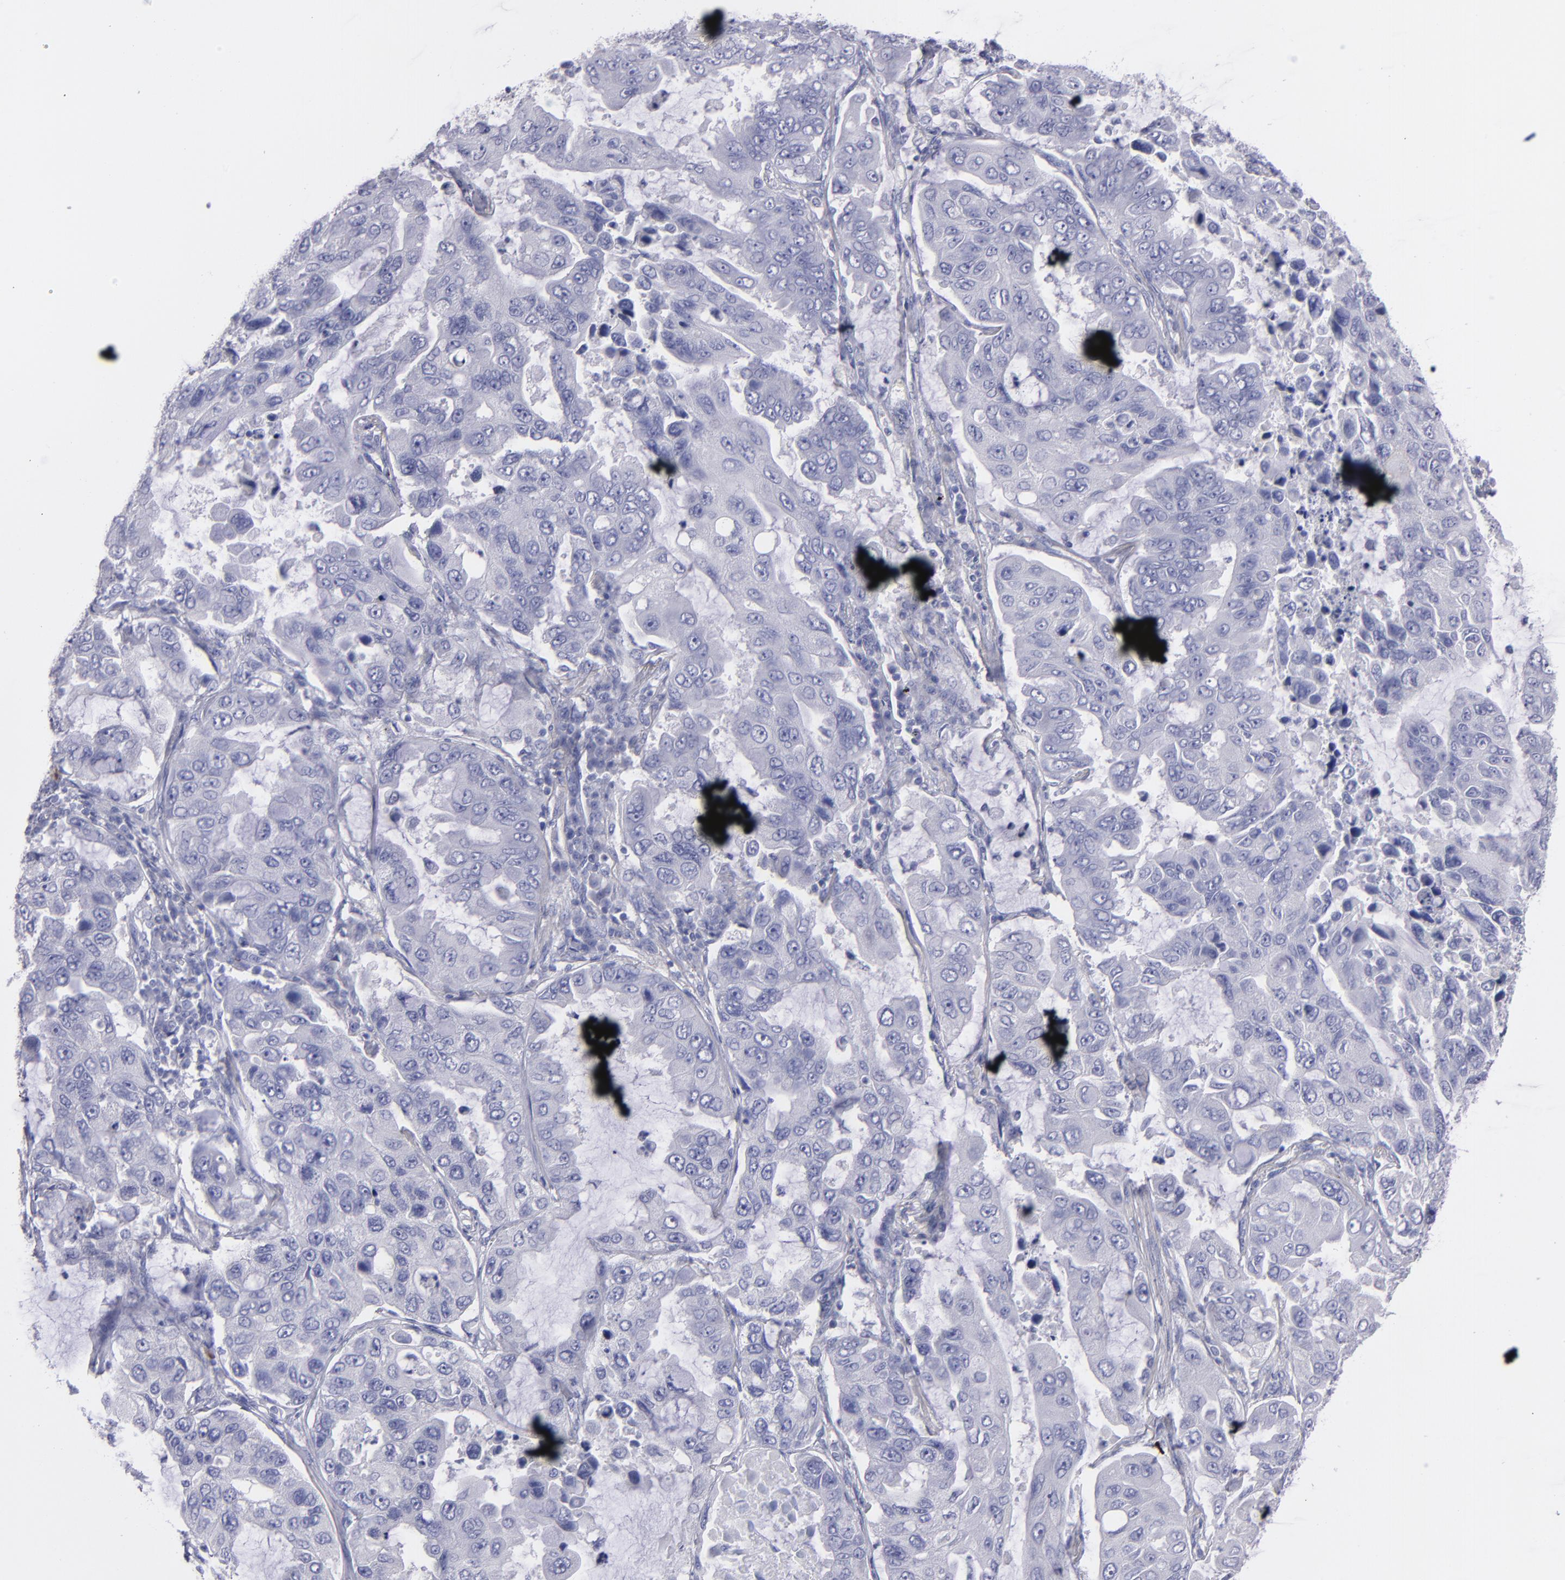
{"staining": {"intensity": "negative", "quantity": "none", "location": "none"}, "tissue": "lung cancer", "cell_type": "Tumor cells", "image_type": "cancer", "snomed": [{"axis": "morphology", "description": "Adenocarcinoma, NOS"}, {"axis": "topography", "description": "Lung"}], "caption": "This is a histopathology image of IHC staining of adenocarcinoma (lung), which shows no positivity in tumor cells. (Stains: DAB immunohistochemistry with hematoxylin counter stain, Microscopy: brightfield microscopy at high magnification).", "gene": "SNAP25", "patient": {"sex": "male", "age": 64}}